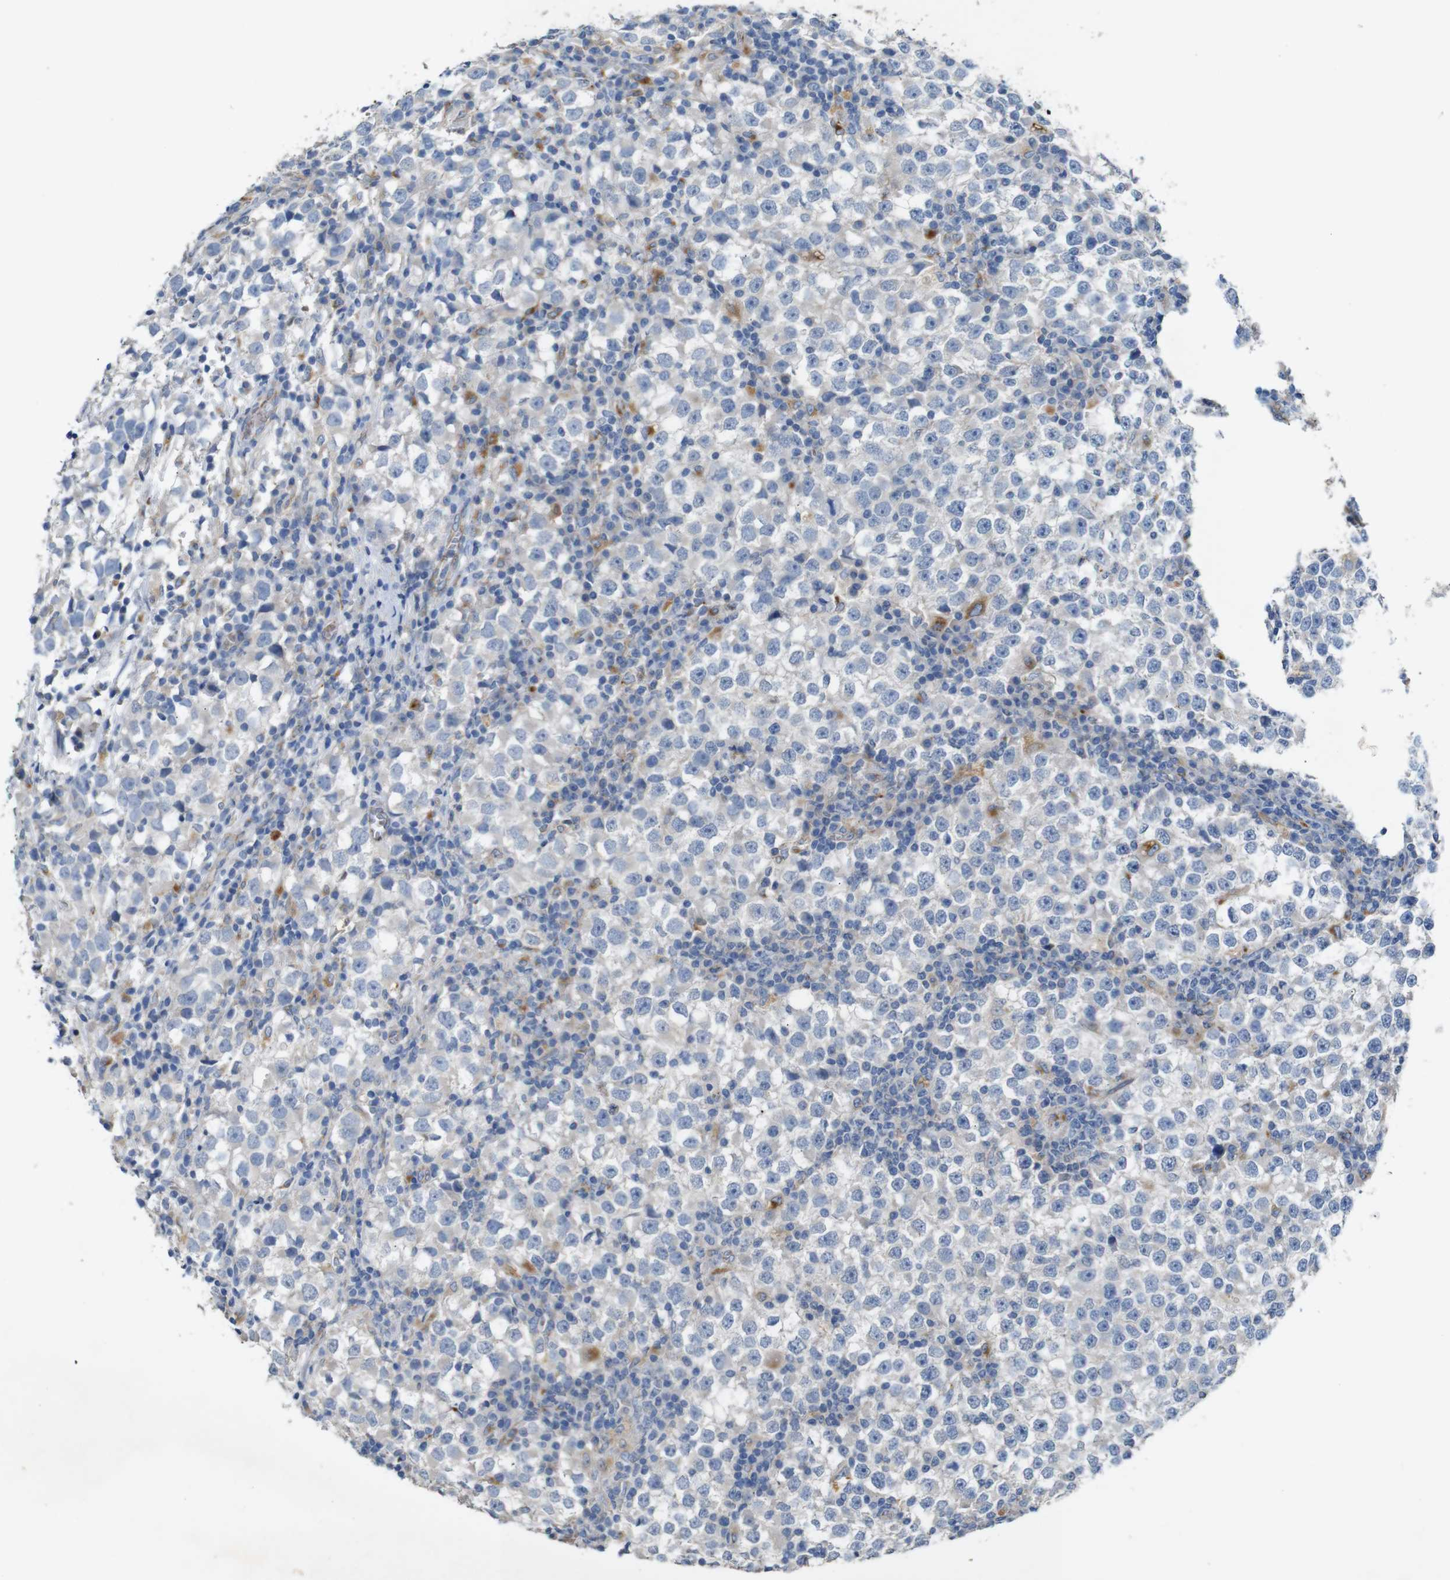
{"staining": {"intensity": "negative", "quantity": "none", "location": "none"}, "tissue": "testis cancer", "cell_type": "Tumor cells", "image_type": "cancer", "snomed": [{"axis": "morphology", "description": "Seminoma, NOS"}, {"axis": "topography", "description": "Testis"}], "caption": "Tumor cells are negative for protein expression in human testis seminoma. (DAB (3,3'-diaminobenzidine) immunohistochemistry (IHC) with hematoxylin counter stain).", "gene": "NHLRC3", "patient": {"sex": "male", "age": 65}}